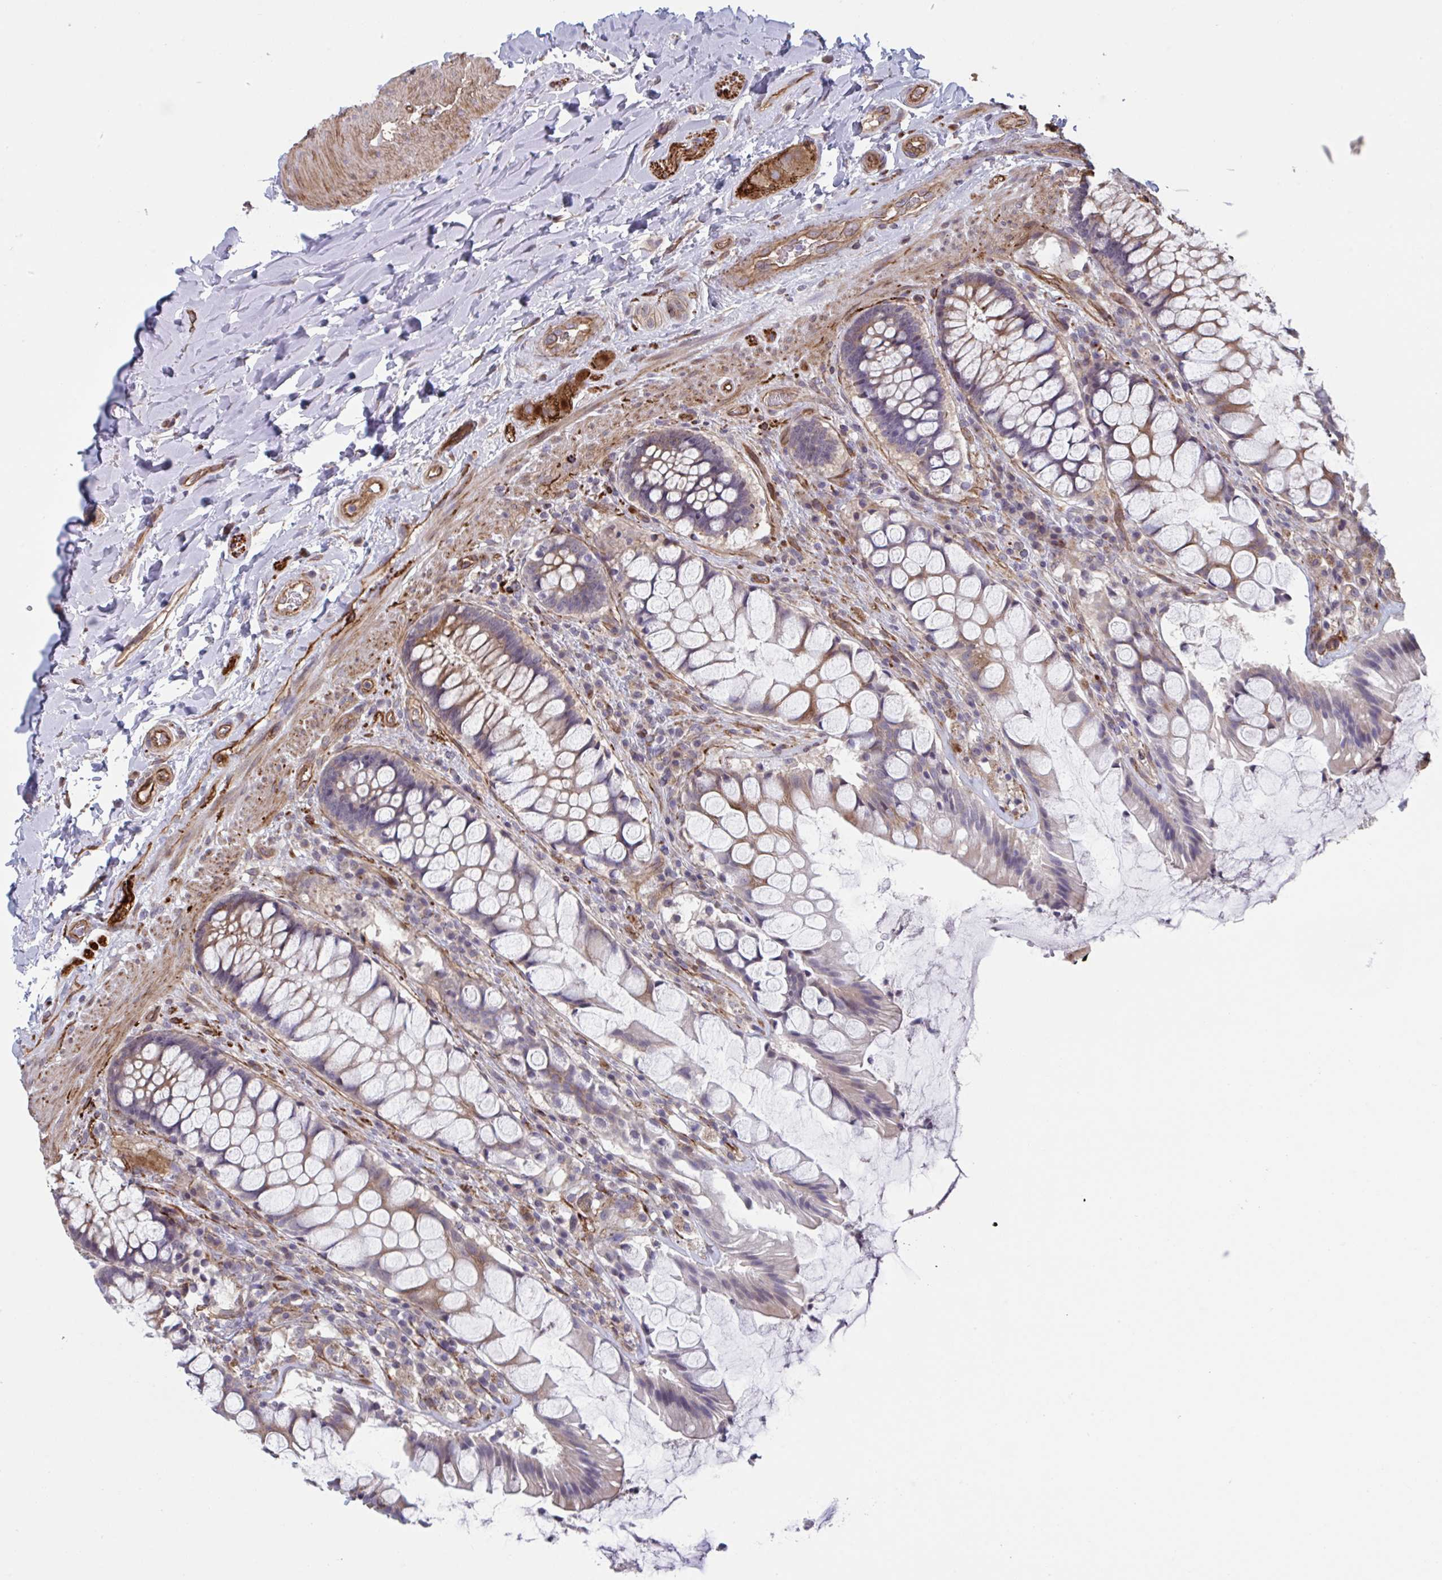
{"staining": {"intensity": "moderate", "quantity": "25%-75%", "location": "cytoplasmic/membranous"}, "tissue": "rectum", "cell_type": "Glandular cells", "image_type": "normal", "snomed": [{"axis": "morphology", "description": "Normal tissue, NOS"}, {"axis": "topography", "description": "Rectum"}], "caption": "Unremarkable rectum demonstrates moderate cytoplasmic/membranous staining in about 25%-75% of glandular cells, visualized by immunohistochemistry.", "gene": "TNFSF10", "patient": {"sex": "female", "age": 58}}